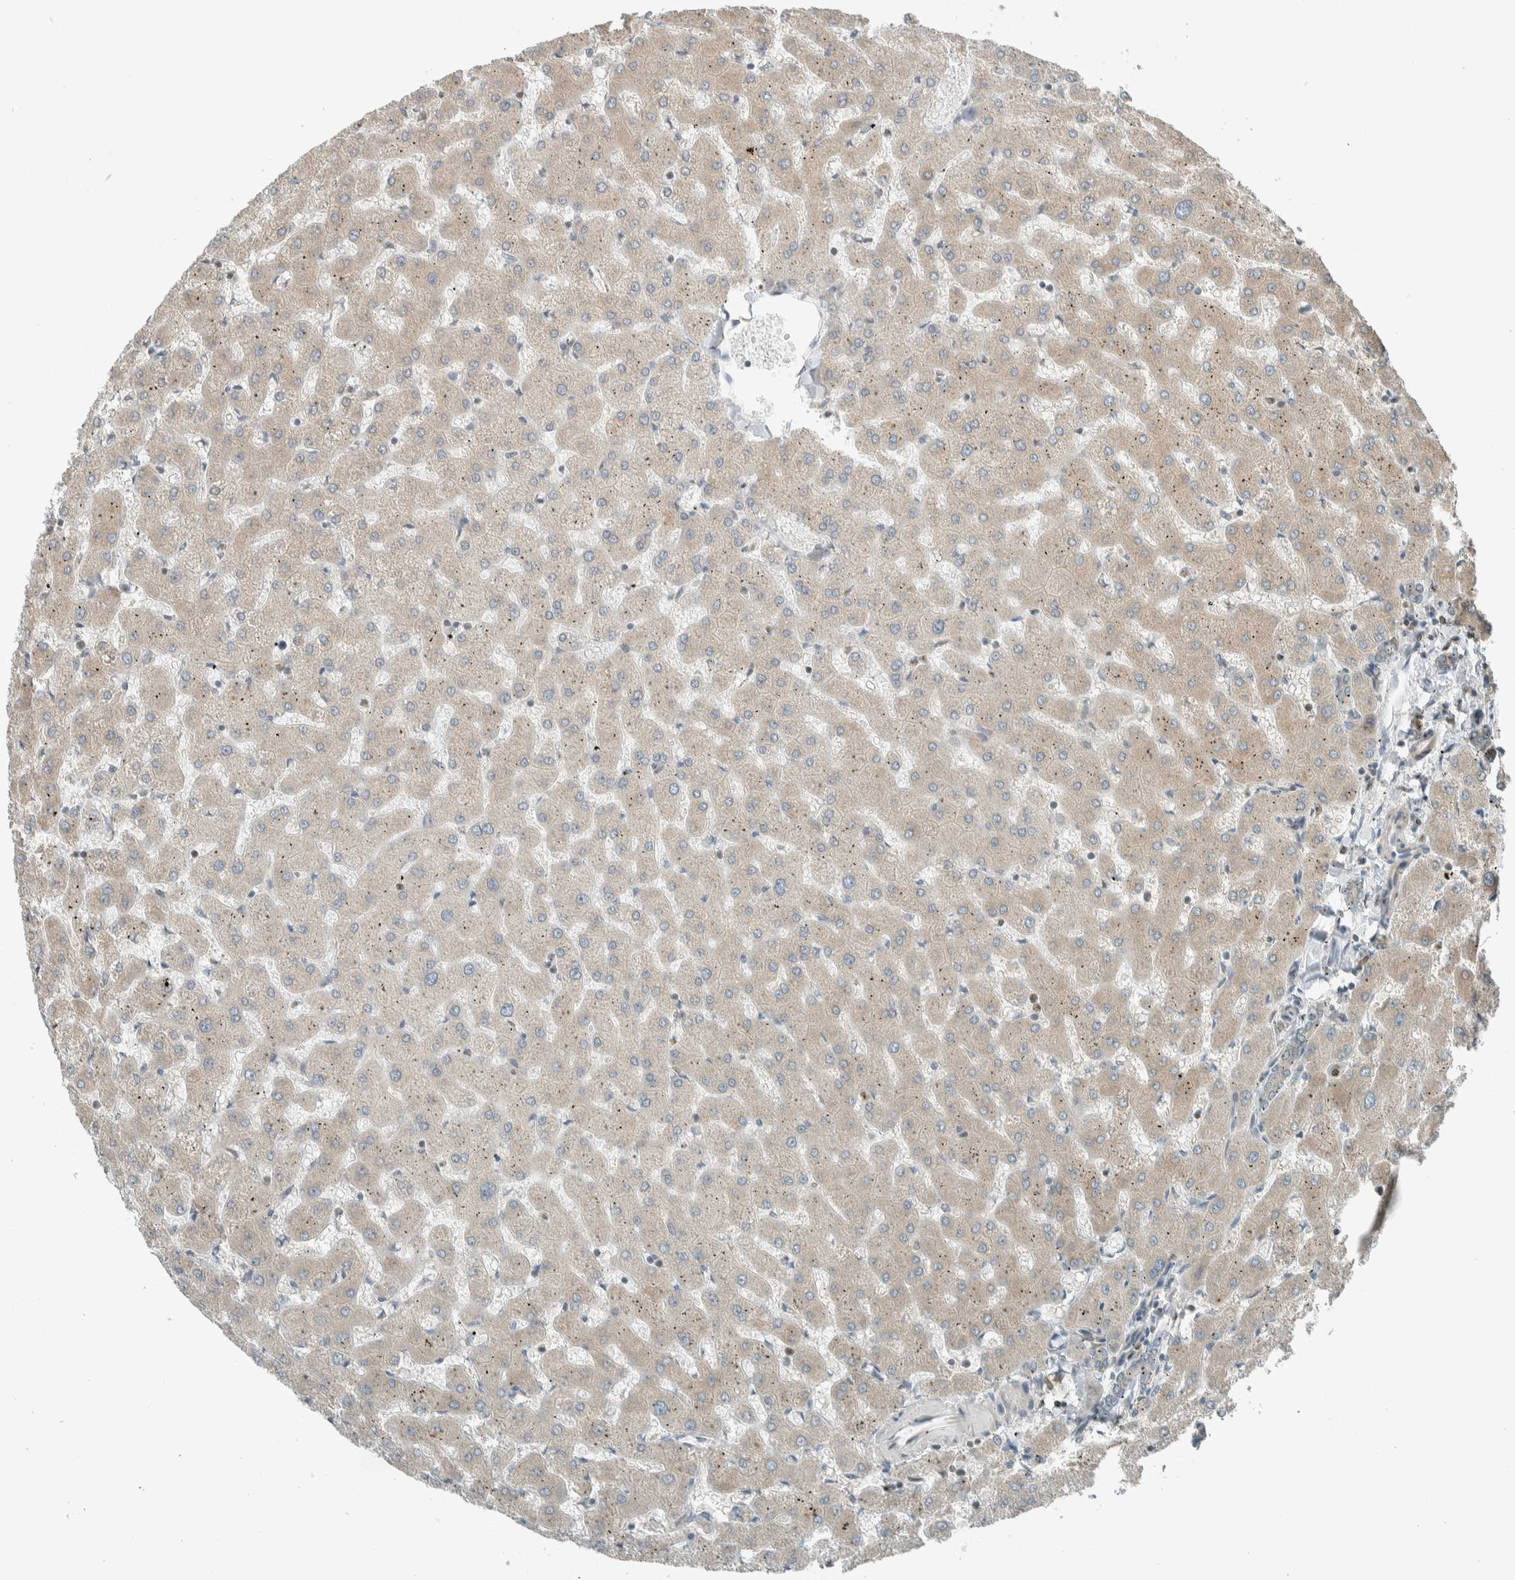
{"staining": {"intensity": "negative", "quantity": "none", "location": "none"}, "tissue": "liver", "cell_type": "Cholangiocytes", "image_type": "normal", "snomed": [{"axis": "morphology", "description": "Normal tissue, NOS"}, {"axis": "topography", "description": "Liver"}], "caption": "A histopathology image of liver stained for a protein exhibits no brown staining in cholangiocytes. (DAB (3,3'-diaminobenzidine) immunohistochemistry (IHC) visualized using brightfield microscopy, high magnification).", "gene": "SEL1L", "patient": {"sex": "female", "age": 63}}